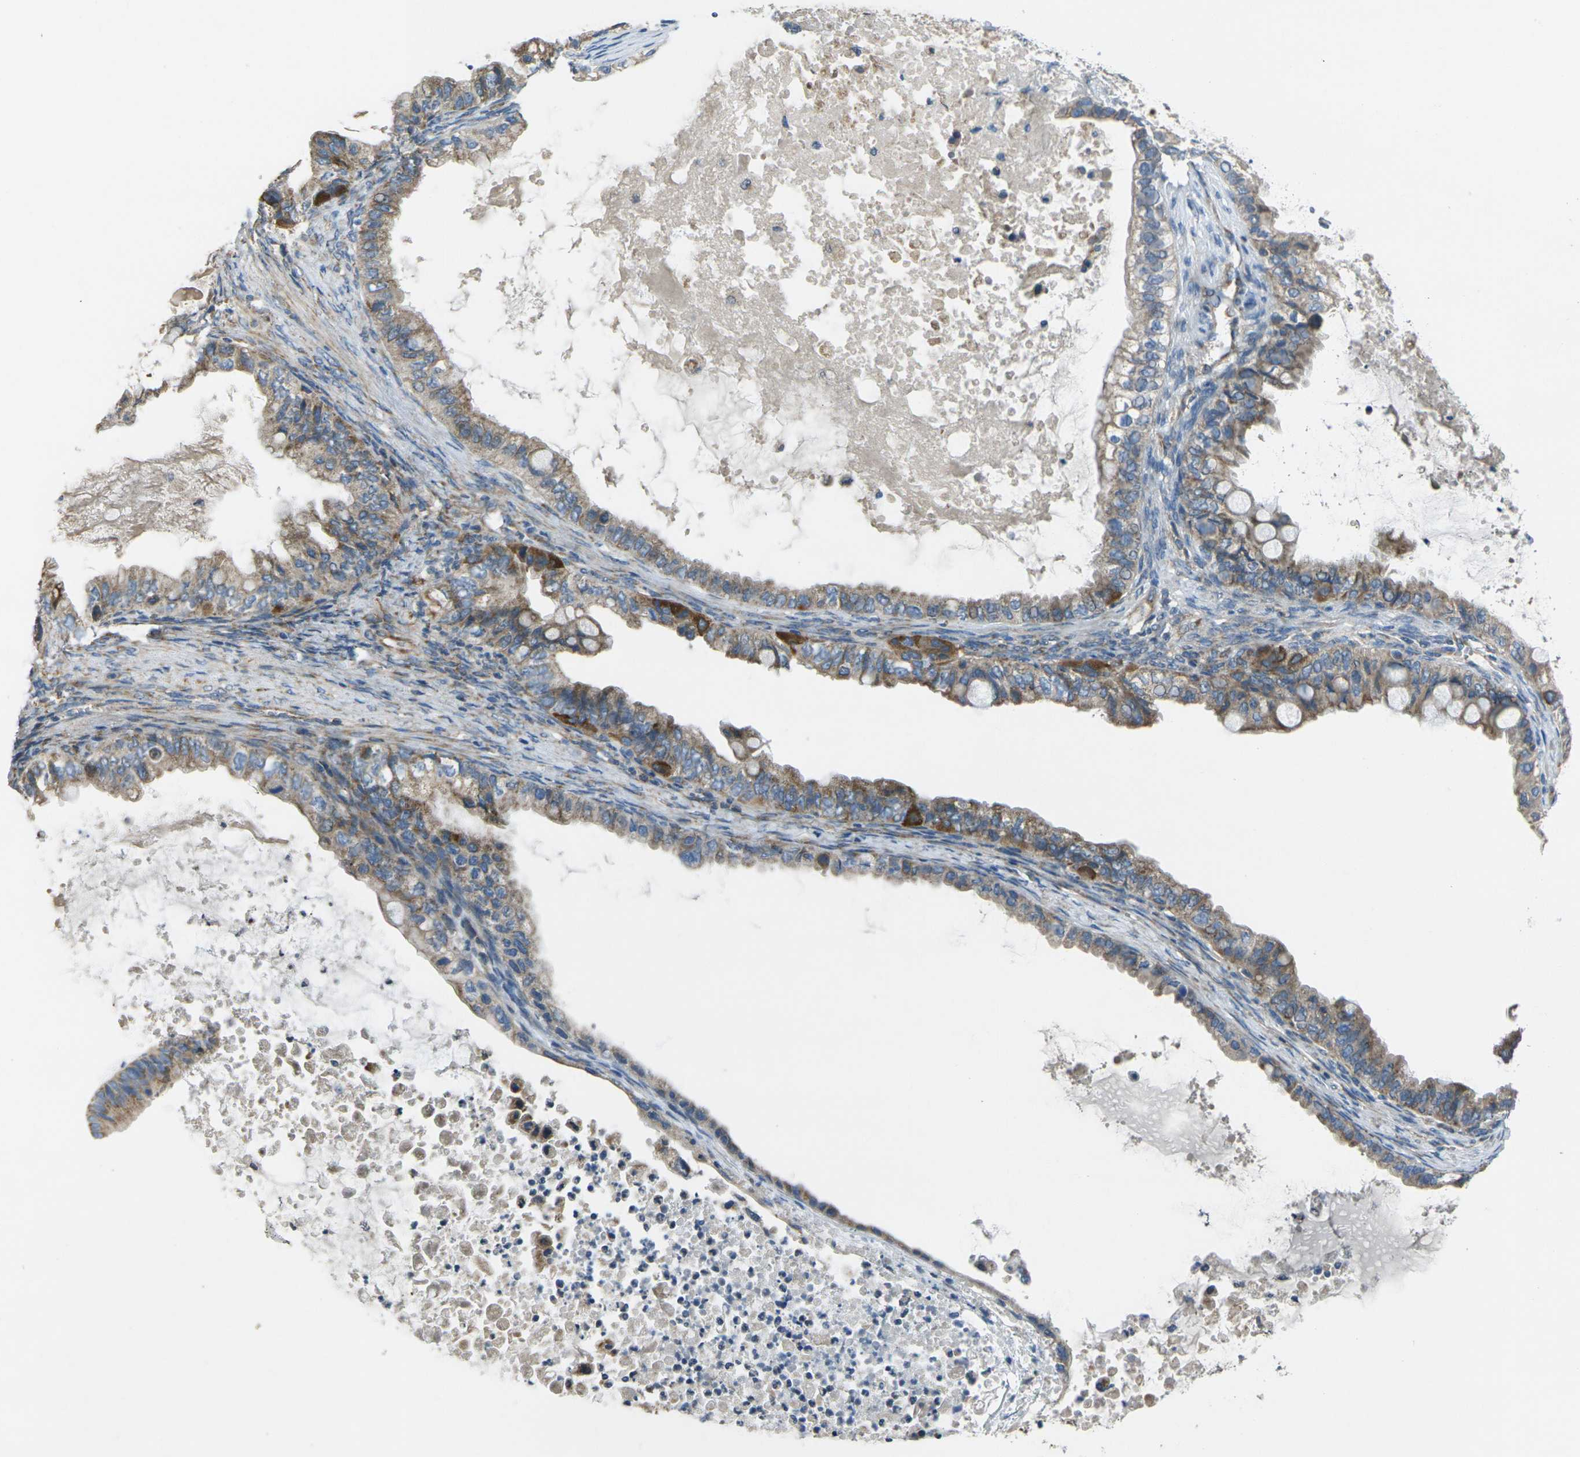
{"staining": {"intensity": "weak", "quantity": ">75%", "location": "cytoplasmic/membranous"}, "tissue": "ovarian cancer", "cell_type": "Tumor cells", "image_type": "cancer", "snomed": [{"axis": "morphology", "description": "Cystadenocarcinoma, mucinous, NOS"}, {"axis": "topography", "description": "Ovary"}], "caption": "A low amount of weak cytoplasmic/membranous staining is appreciated in approximately >75% of tumor cells in mucinous cystadenocarcinoma (ovarian) tissue.", "gene": "TMEM120B", "patient": {"sex": "female", "age": 80}}